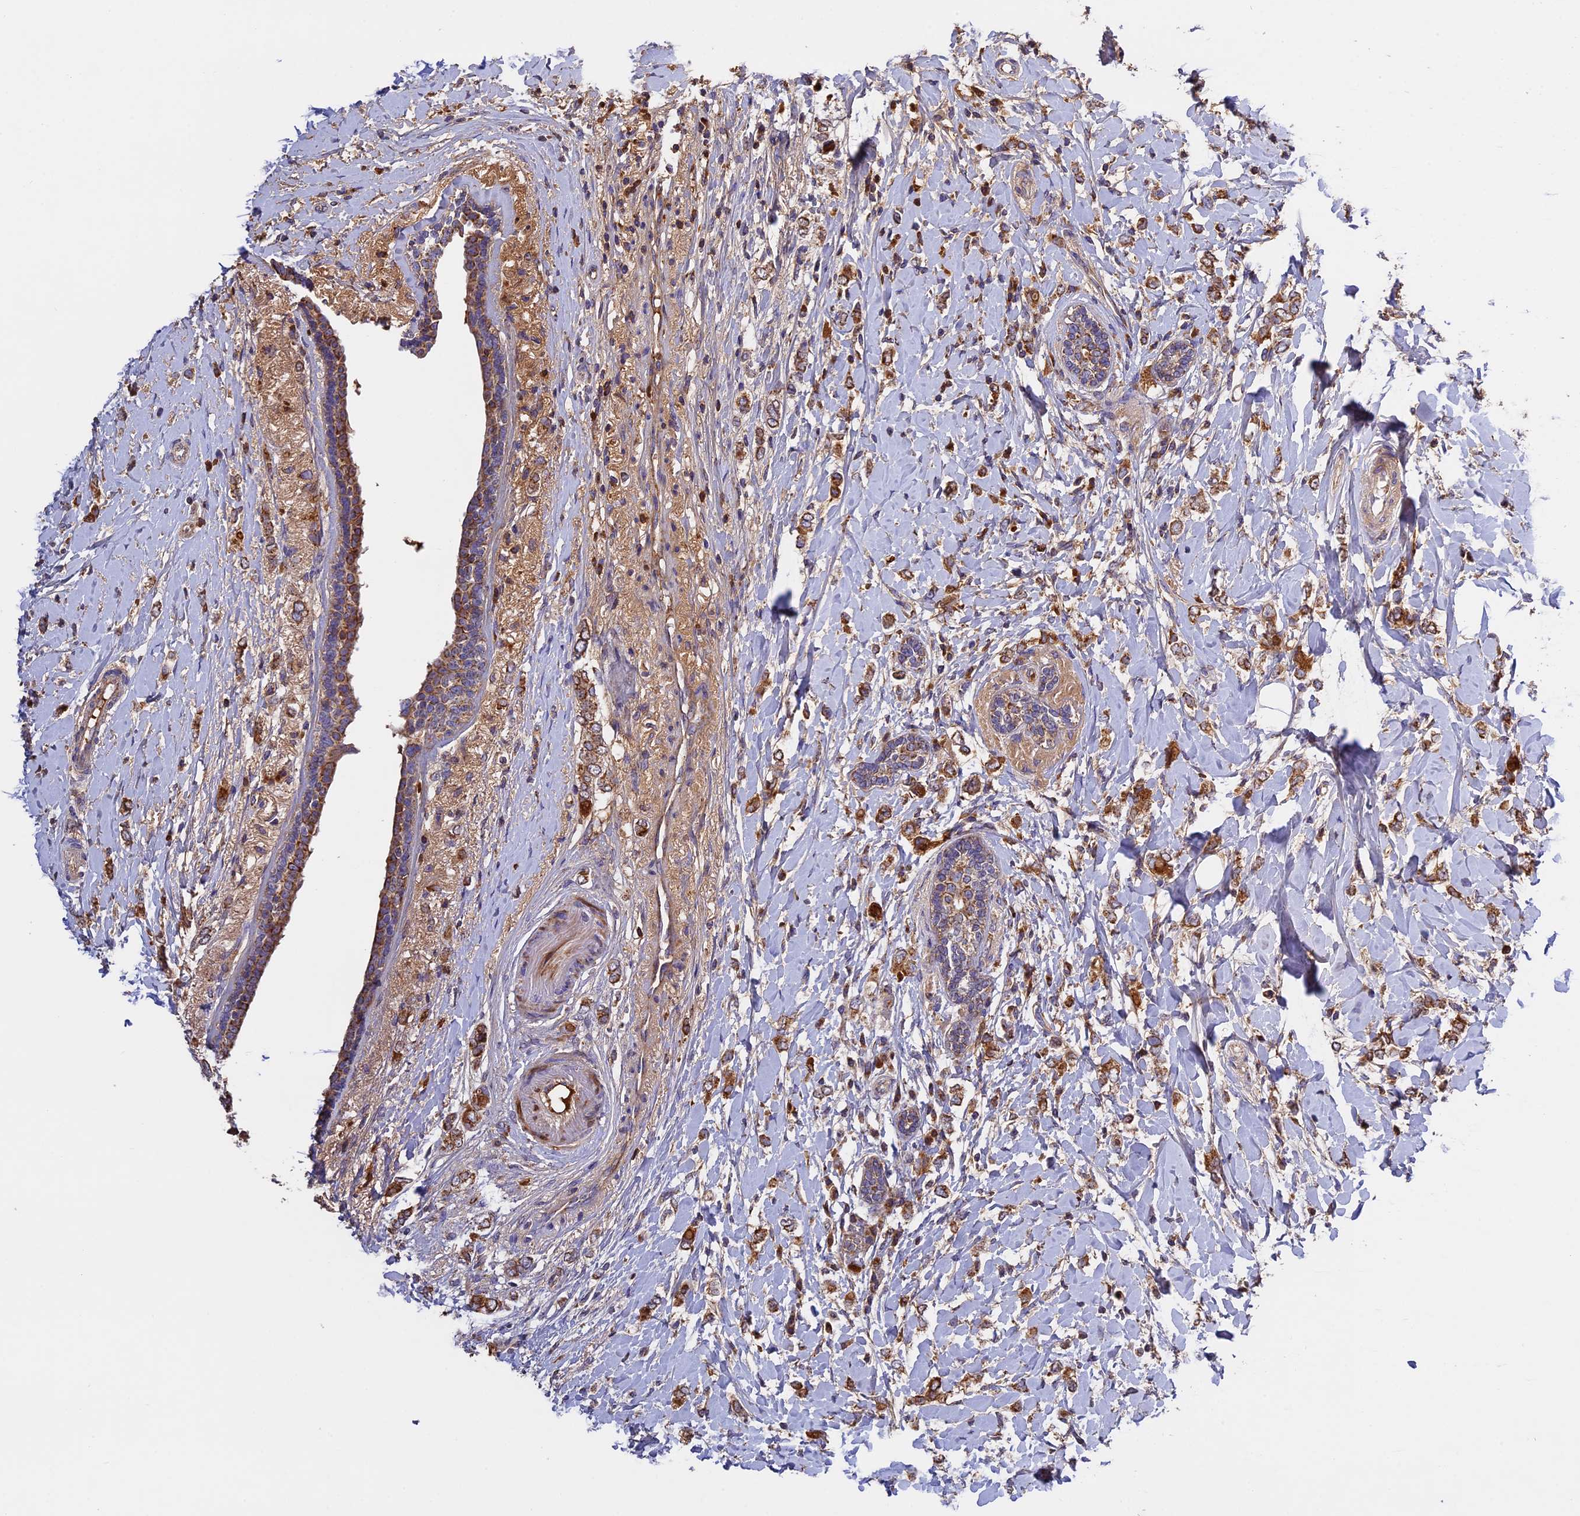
{"staining": {"intensity": "strong", "quantity": ">75%", "location": "cytoplasmic/membranous"}, "tissue": "breast cancer", "cell_type": "Tumor cells", "image_type": "cancer", "snomed": [{"axis": "morphology", "description": "Normal tissue, NOS"}, {"axis": "morphology", "description": "Lobular carcinoma"}, {"axis": "topography", "description": "Breast"}], "caption": "Protein analysis of breast lobular carcinoma tissue displays strong cytoplasmic/membranous staining in approximately >75% of tumor cells.", "gene": "OCEL1", "patient": {"sex": "female", "age": 47}}